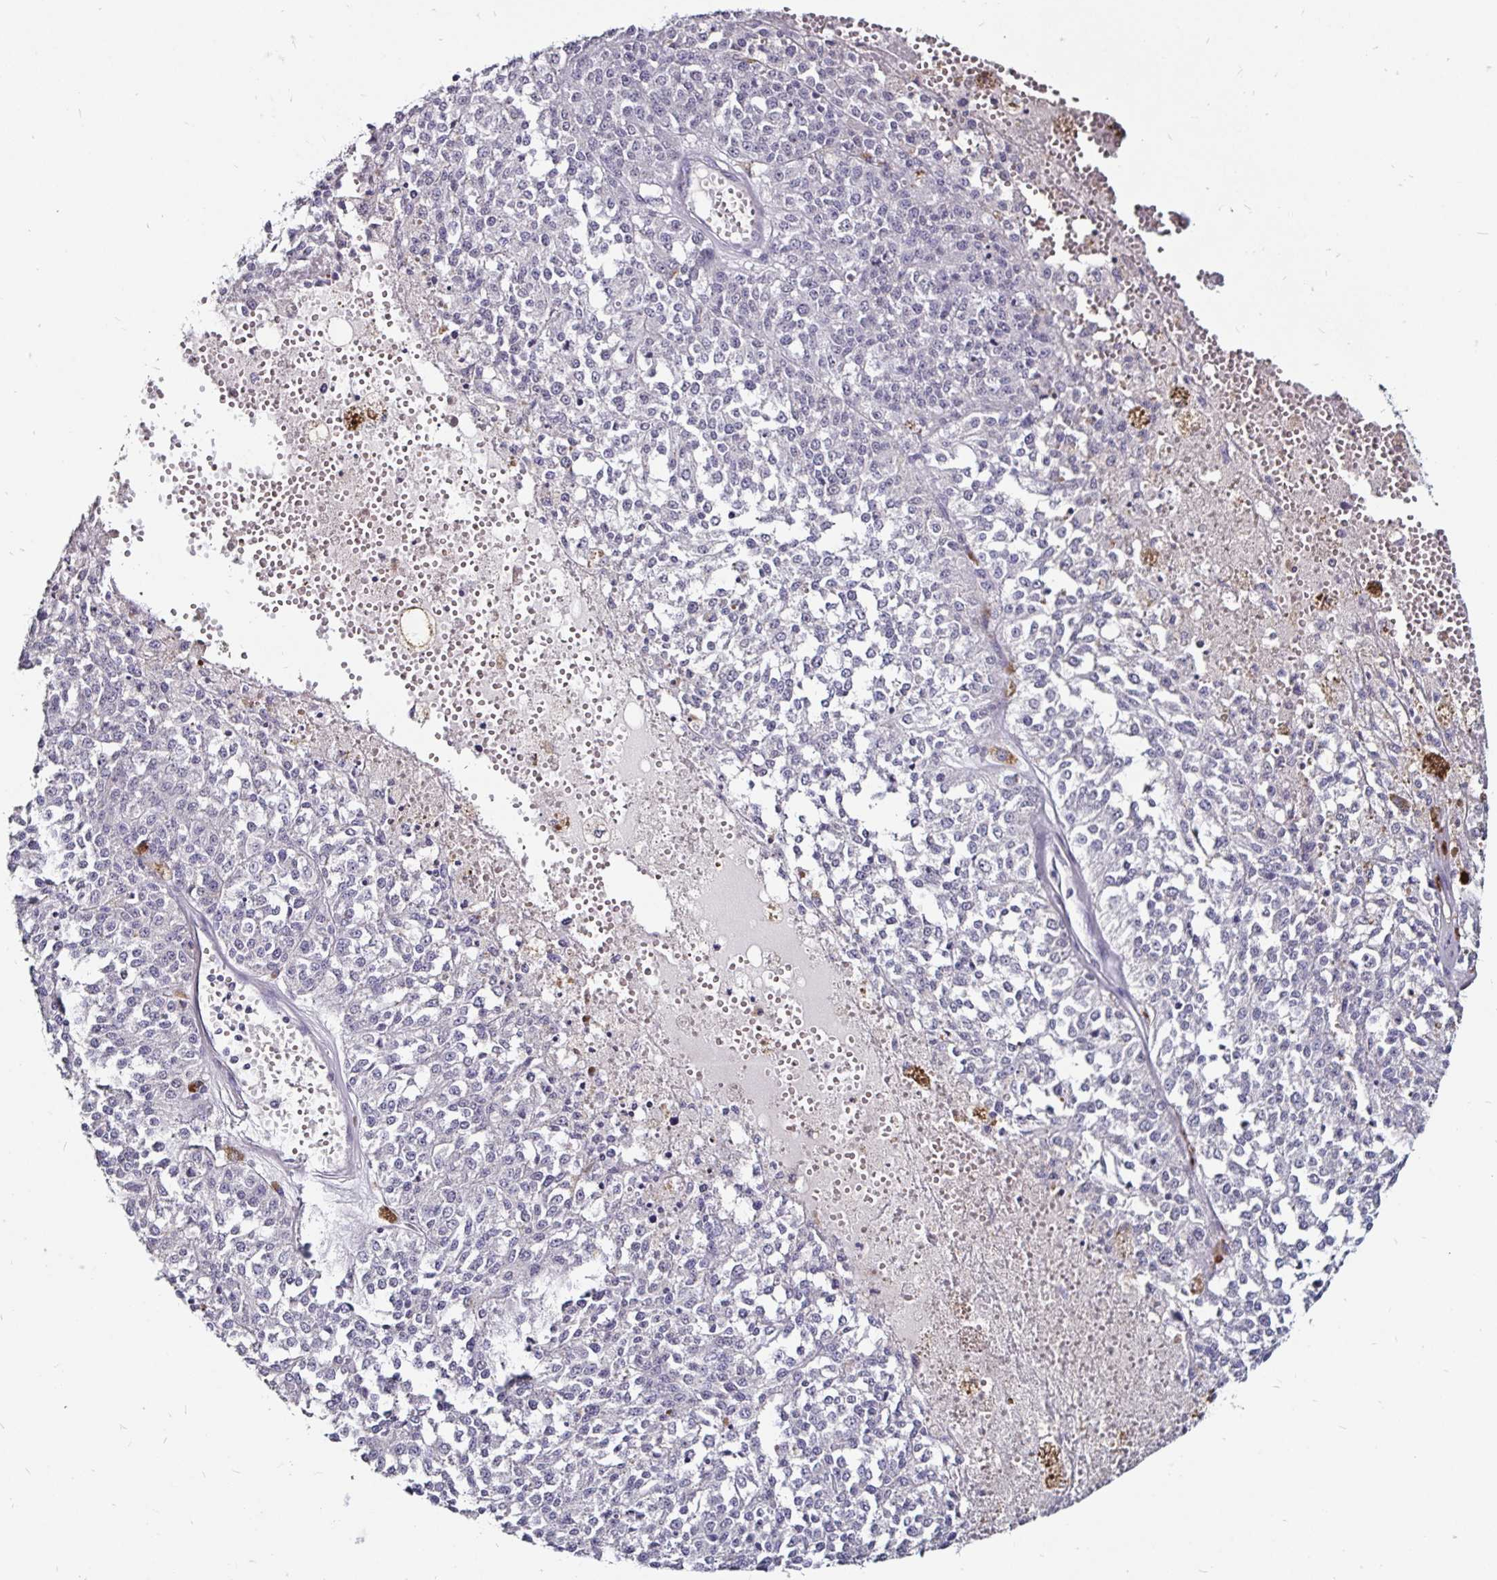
{"staining": {"intensity": "negative", "quantity": "none", "location": "none"}, "tissue": "melanoma", "cell_type": "Tumor cells", "image_type": "cancer", "snomed": [{"axis": "morphology", "description": "Malignant melanoma, Metastatic site"}, {"axis": "topography", "description": "Lymph node"}], "caption": "Immunohistochemistry photomicrograph of melanoma stained for a protein (brown), which displays no expression in tumor cells. (DAB IHC with hematoxylin counter stain).", "gene": "FAIM2", "patient": {"sex": "female", "age": 64}}